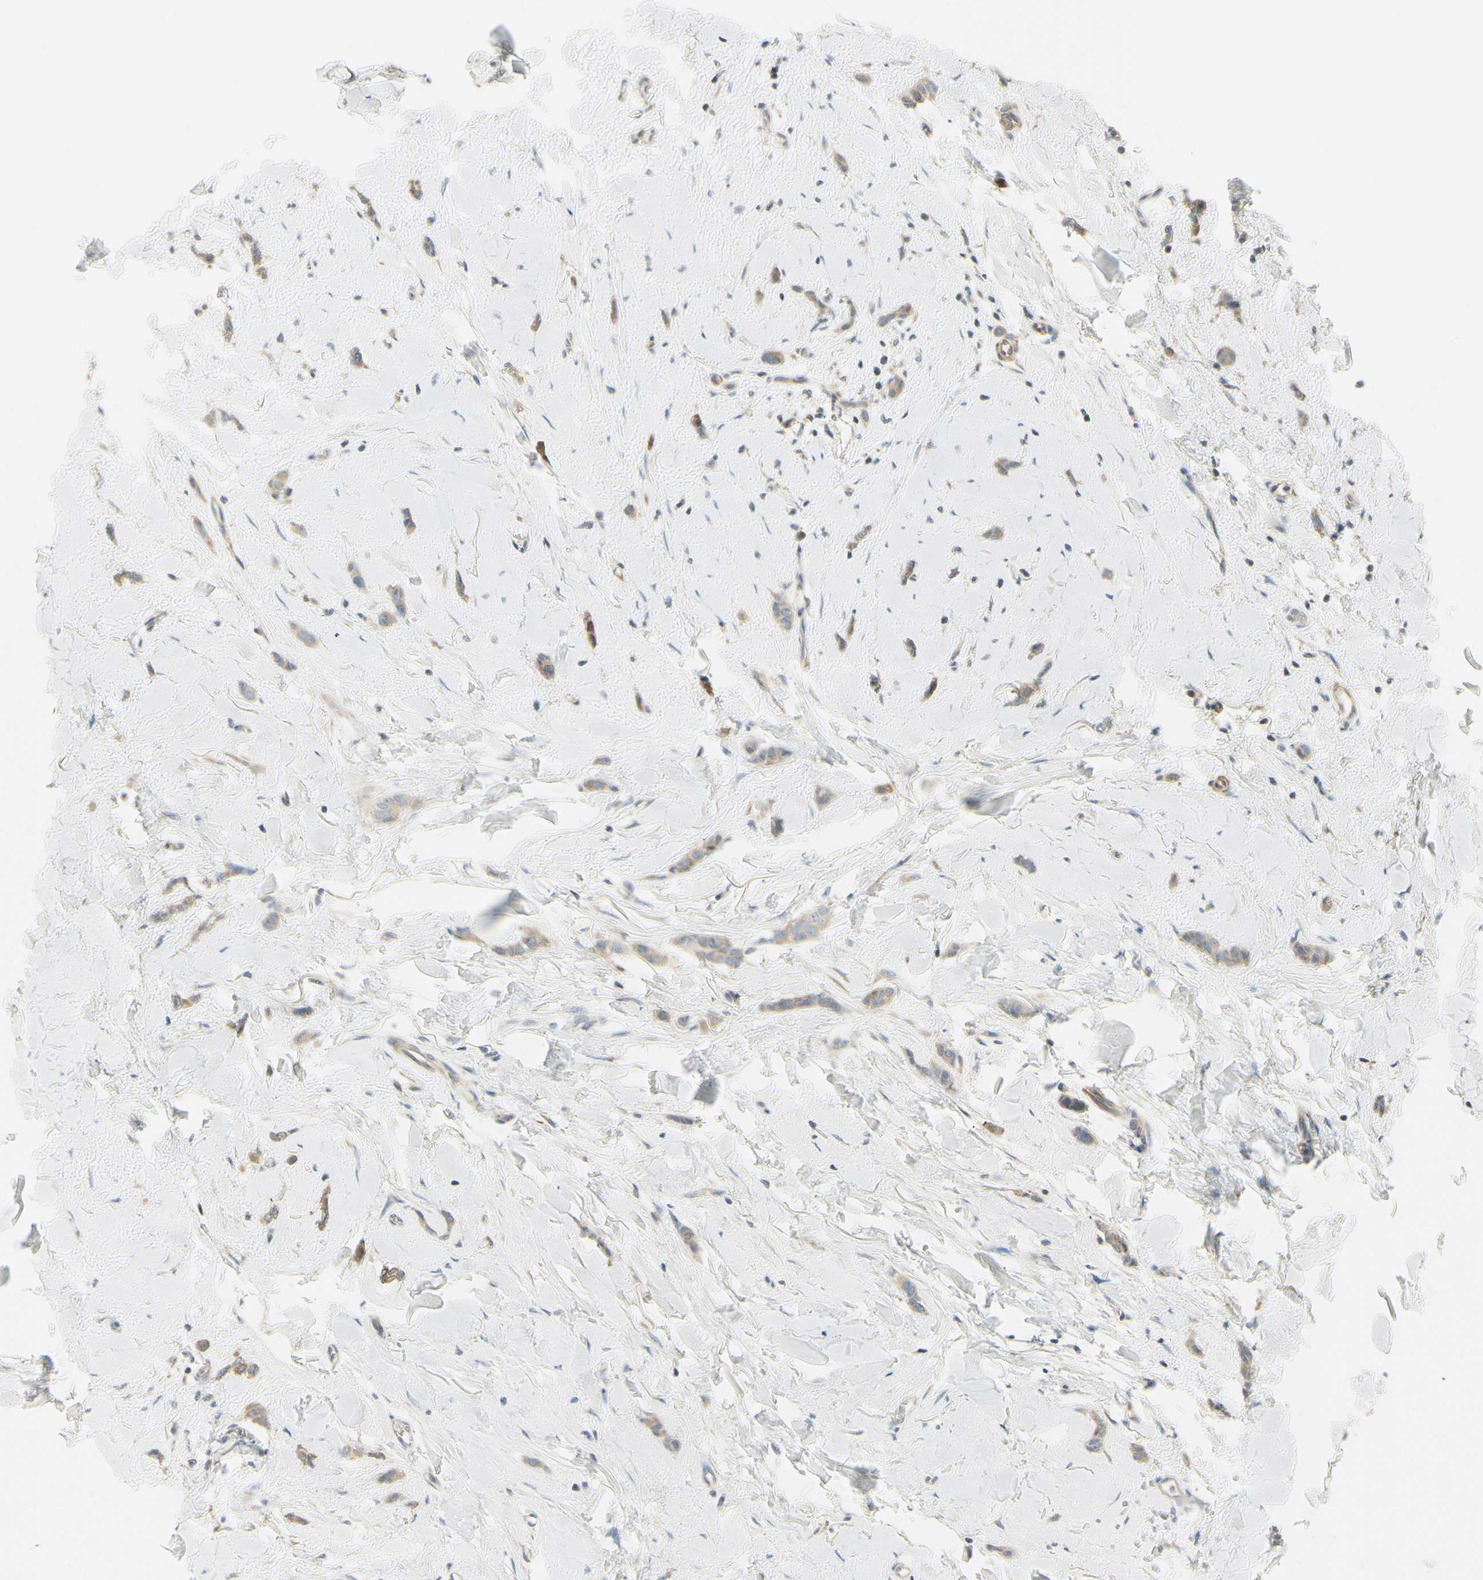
{"staining": {"intensity": "weak", "quantity": "25%-75%", "location": "cytoplasmic/membranous"}, "tissue": "breast cancer", "cell_type": "Tumor cells", "image_type": "cancer", "snomed": [{"axis": "morphology", "description": "Lobular carcinoma"}, {"axis": "topography", "description": "Skin"}, {"axis": "topography", "description": "Breast"}], "caption": "Breast cancer stained for a protein reveals weak cytoplasmic/membranous positivity in tumor cells. Immunohistochemistry (ihc) stains the protein of interest in brown and the nuclei are stained blue.", "gene": "IGDCC4", "patient": {"sex": "female", "age": 46}}